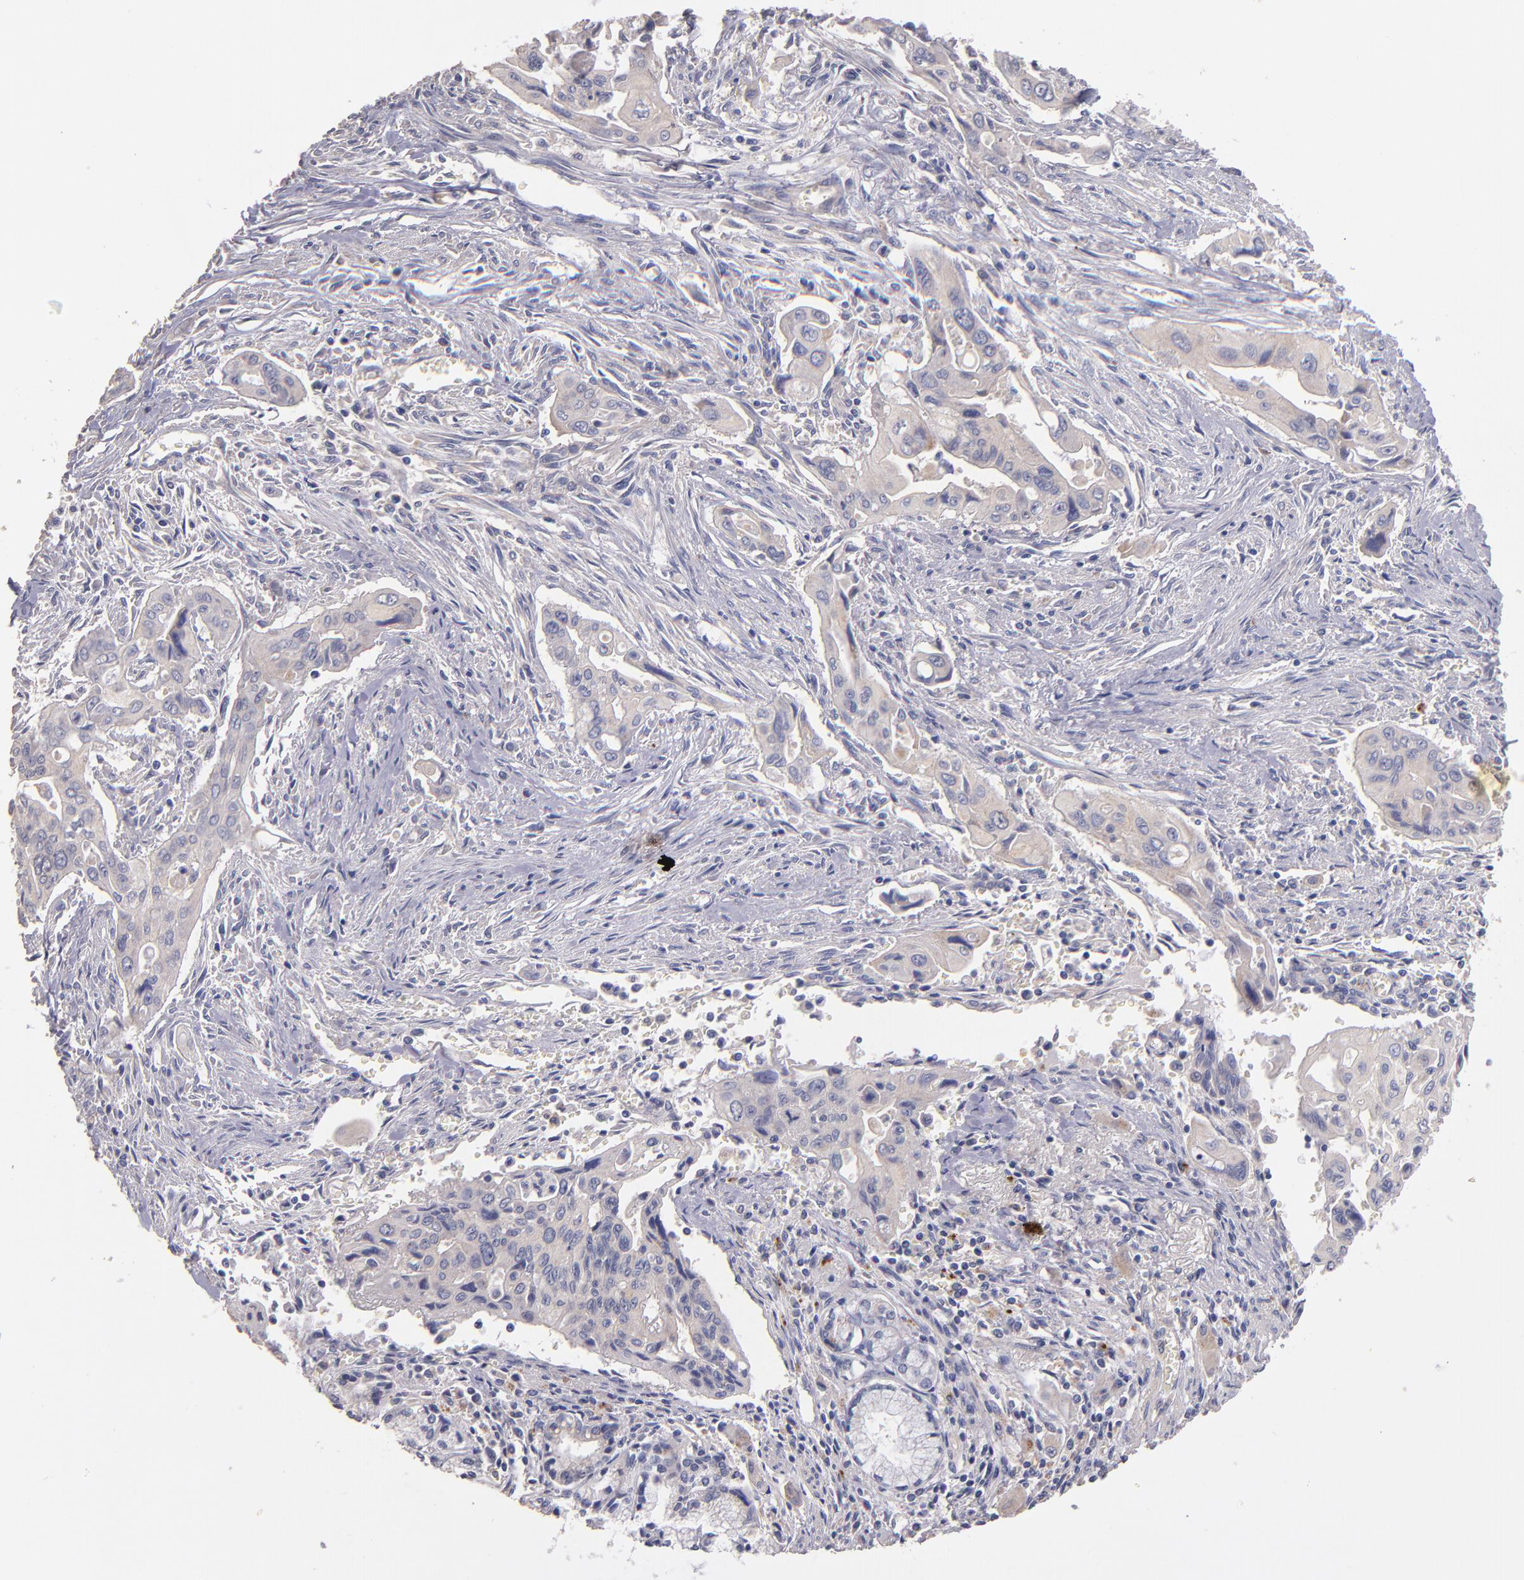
{"staining": {"intensity": "weak", "quantity": ">75%", "location": "cytoplasmic/membranous"}, "tissue": "pancreatic cancer", "cell_type": "Tumor cells", "image_type": "cancer", "snomed": [{"axis": "morphology", "description": "Adenocarcinoma, NOS"}, {"axis": "topography", "description": "Pancreas"}], "caption": "Adenocarcinoma (pancreatic) stained with a brown dye exhibits weak cytoplasmic/membranous positive staining in about >75% of tumor cells.", "gene": "MAGEE1", "patient": {"sex": "male", "age": 77}}